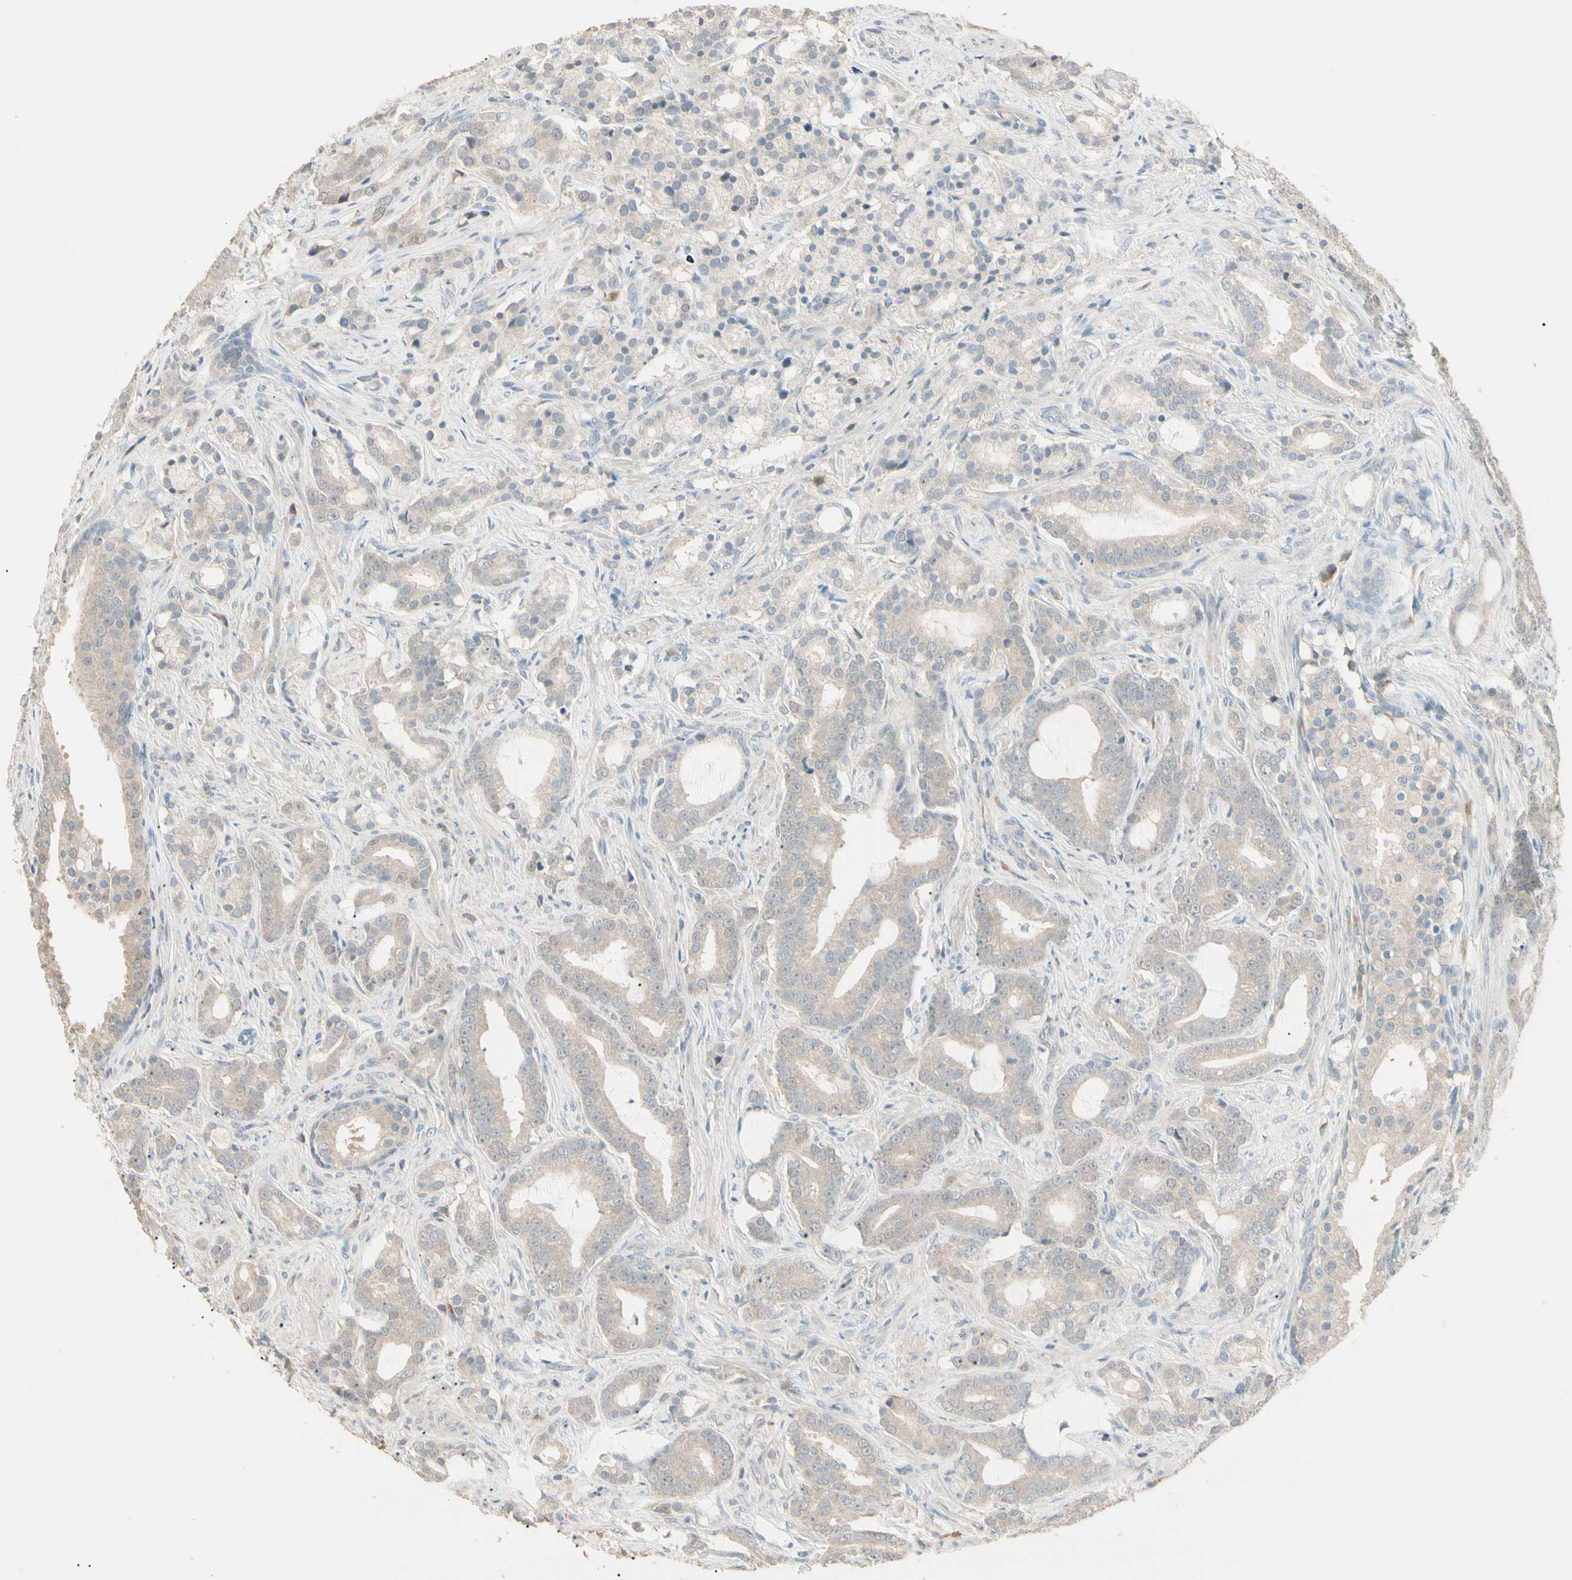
{"staining": {"intensity": "negative", "quantity": "none", "location": "none"}, "tissue": "prostate cancer", "cell_type": "Tumor cells", "image_type": "cancer", "snomed": [{"axis": "morphology", "description": "Adenocarcinoma, Low grade"}, {"axis": "topography", "description": "Prostate"}], "caption": "The histopathology image reveals no significant positivity in tumor cells of prostate low-grade adenocarcinoma.", "gene": "GNE", "patient": {"sex": "male", "age": 58}}